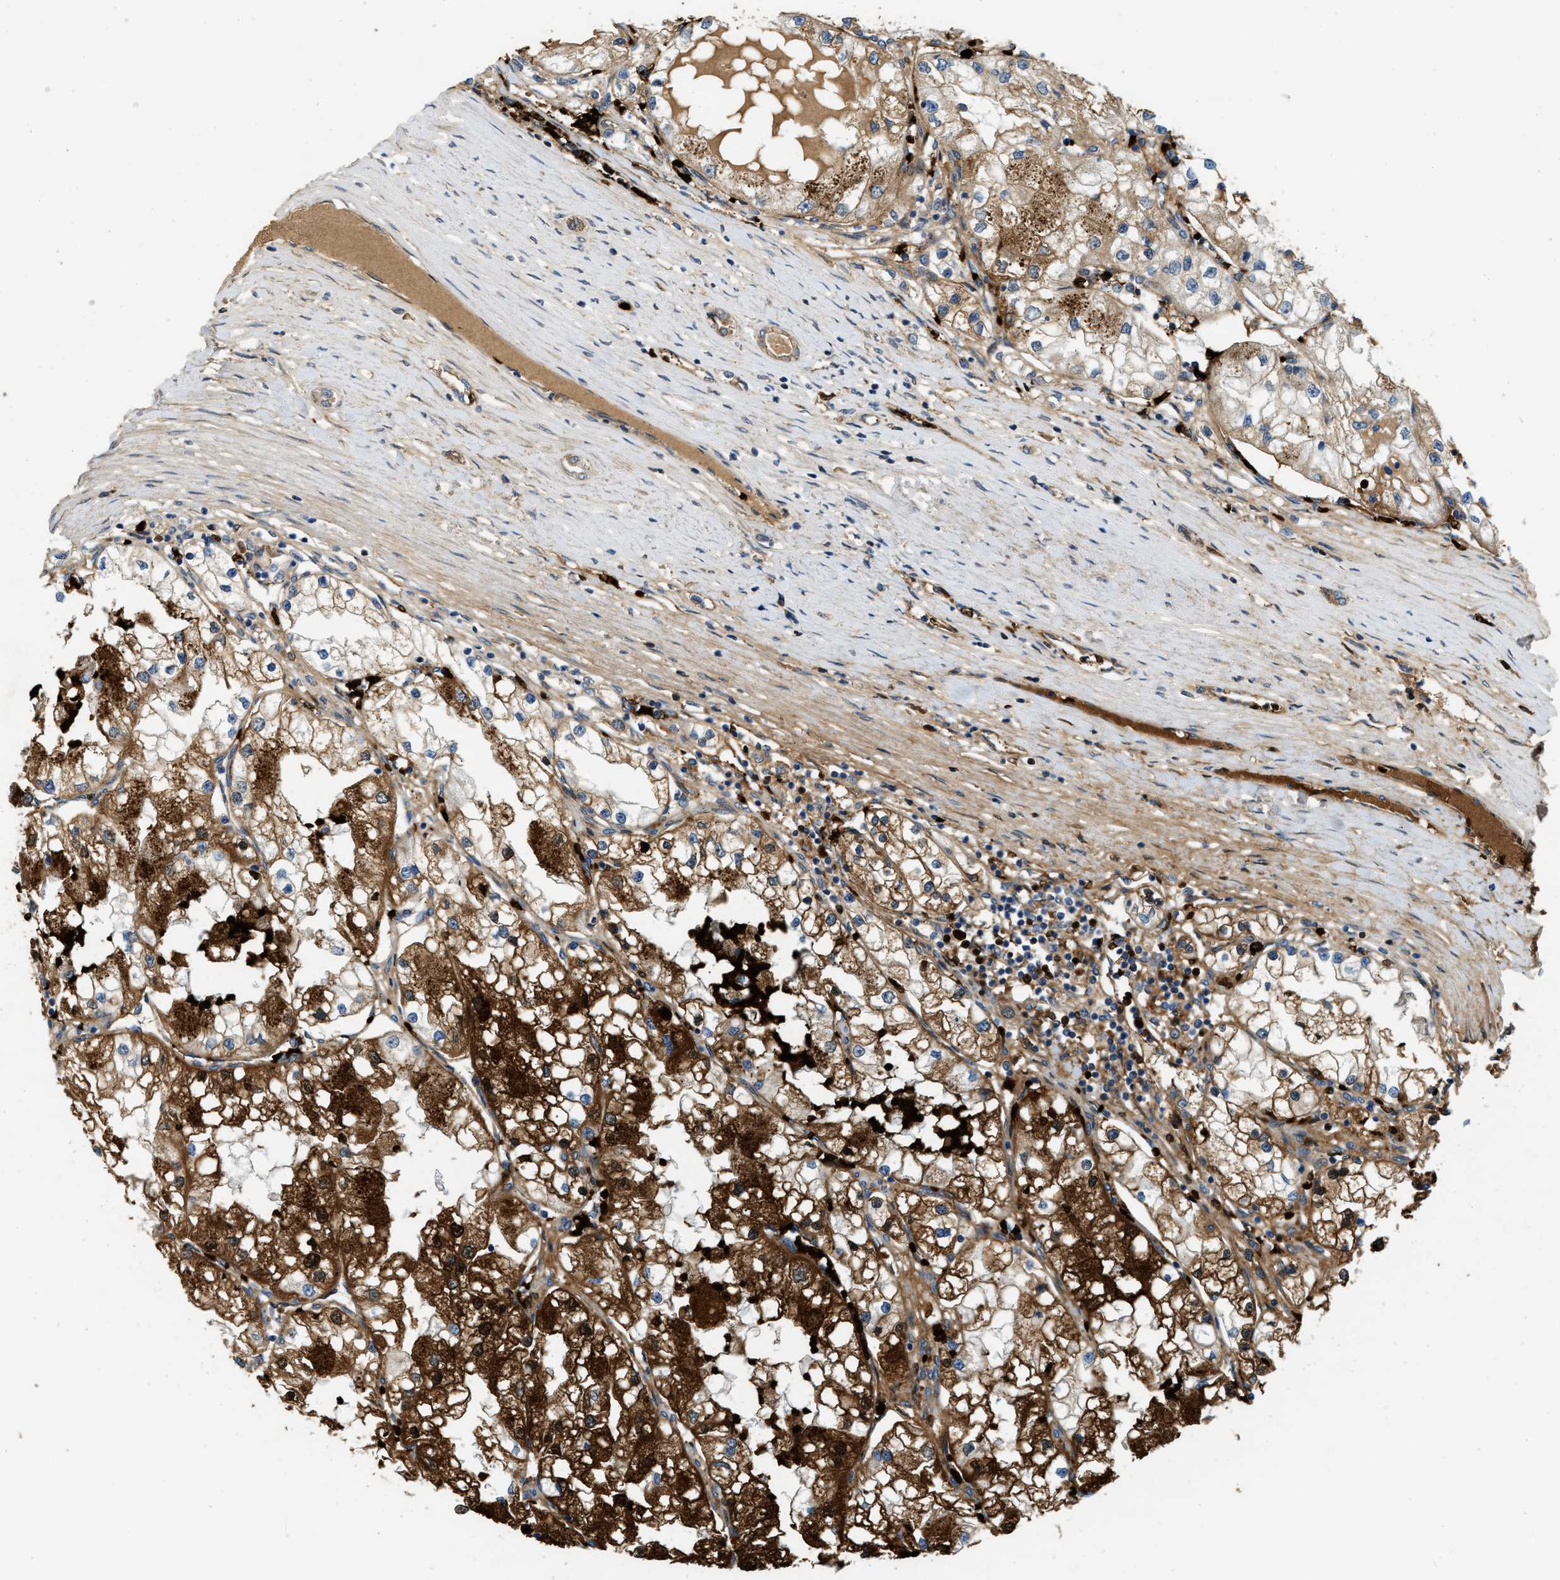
{"staining": {"intensity": "strong", "quantity": ">75%", "location": "cytoplasmic/membranous"}, "tissue": "renal cancer", "cell_type": "Tumor cells", "image_type": "cancer", "snomed": [{"axis": "morphology", "description": "Adenocarcinoma, NOS"}, {"axis": "topography", "description": "Kidney"}], "caption": "Brown immunohistochemical staining in human renal cancer displays strong cytoplasmic/membranous staining in about >75% of tumor cells. (brown staining indicates protein expression, while blue staining denotes nuclei).", "gene": "ERC1", "patient": {"sex": "male", "age": 68}}